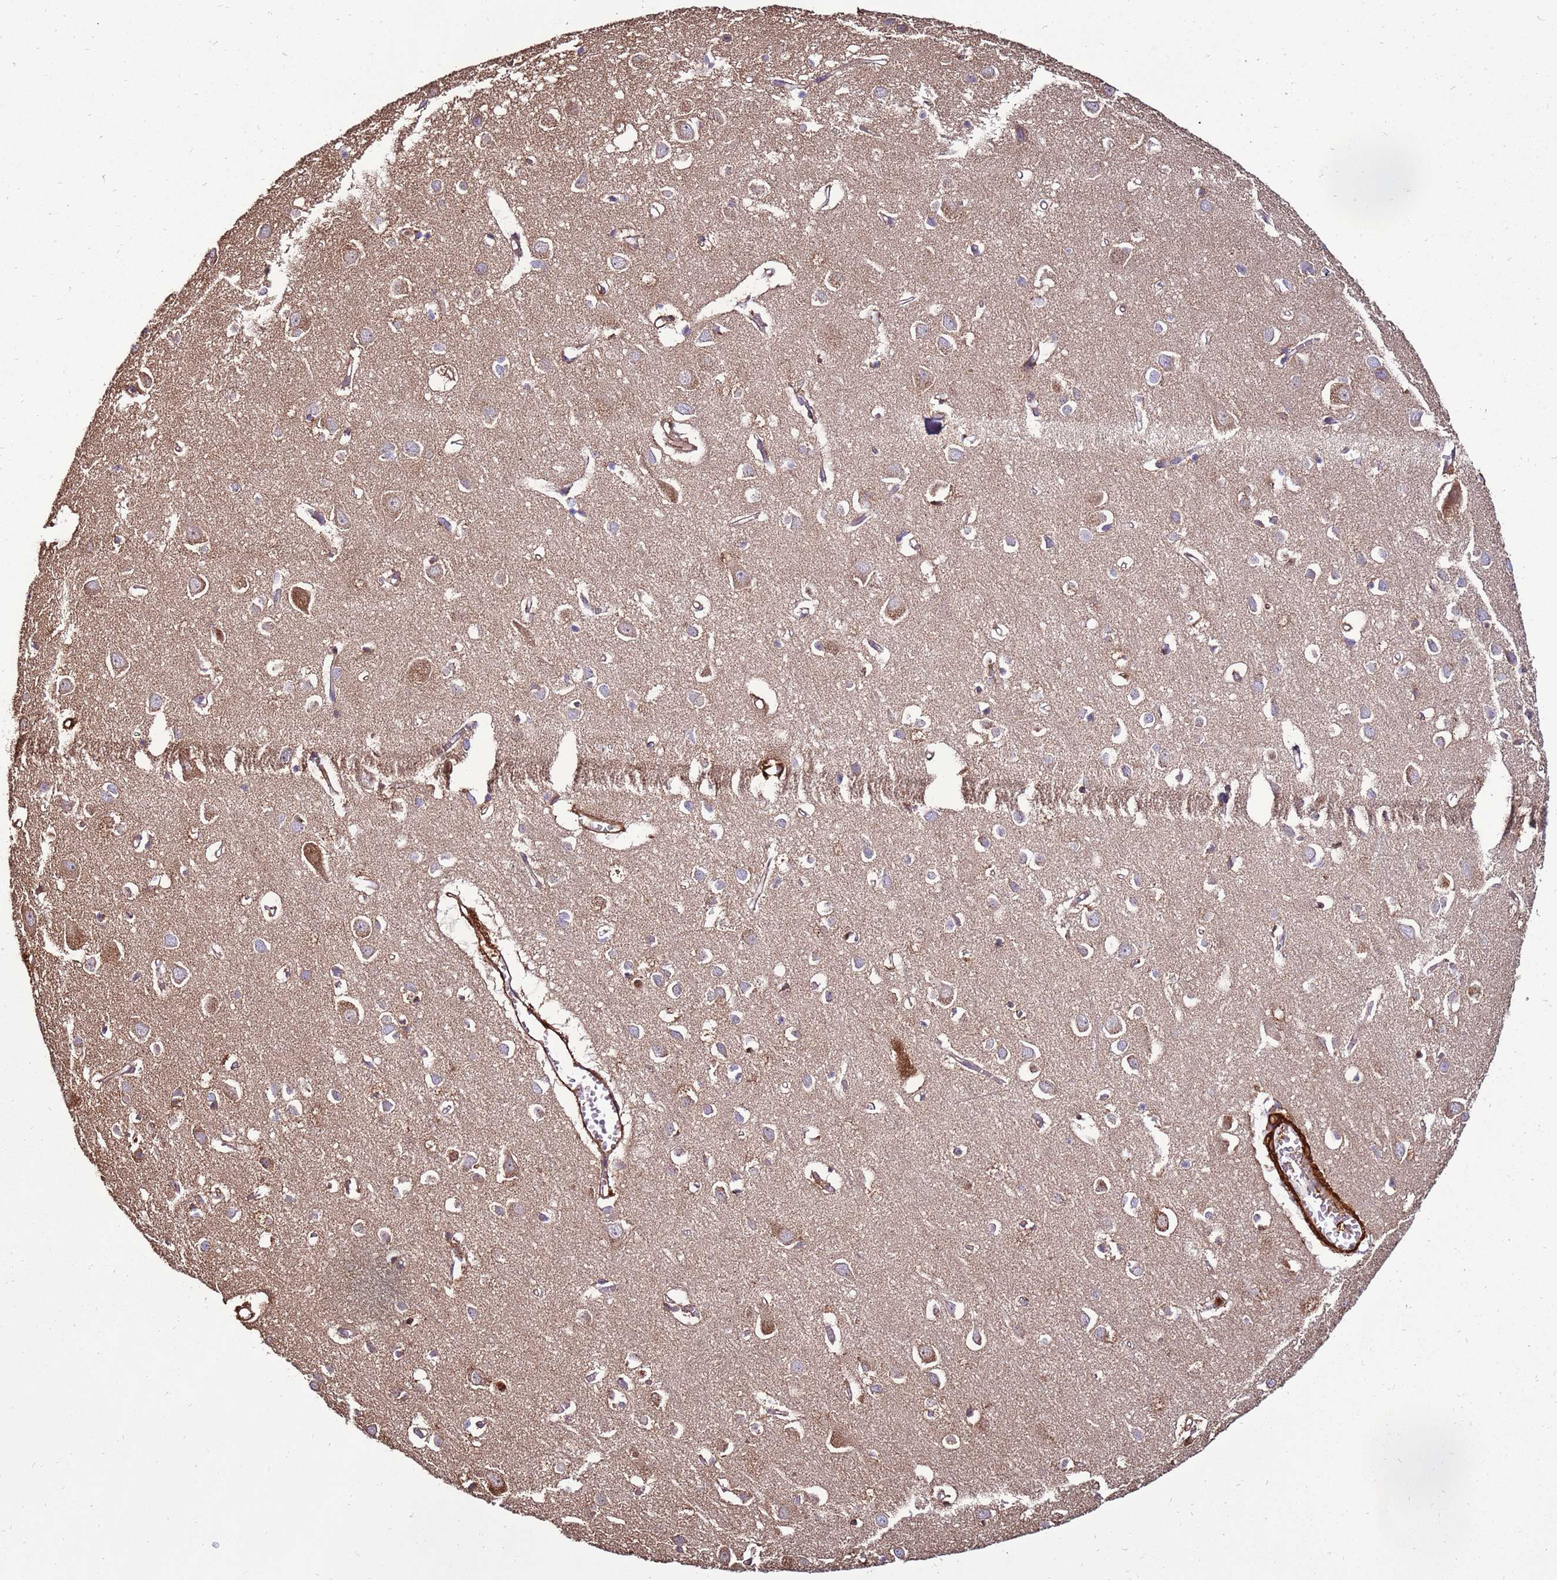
{"staining": {"intensity": "strong", "quantity": ">75%", "location": "cytoplasmic/membranous"}, "tissue": "cerebral cortex", "cell_type": "Endothelial cells", "image_type": "normal", "snomed": [{"axis": "morphology", "description": "Normal tissue, NOS"}, {"axis": "topography", "description": "Cerebral cortex"}], "caption": "Immunohistochemical staining of benign cerebral cortex exhibits high levels of strong cytoplasmic/membranous positivity in approximately >75% of endothelial cells. The protein is stained brown, and the nuclei are stained in blue (DAB (3,3'-diaminobenzidine) IHC with brightfield microscopy, high magnification).", "gene": "DDX59", "patient": {"sex": "female", "age": 64}}